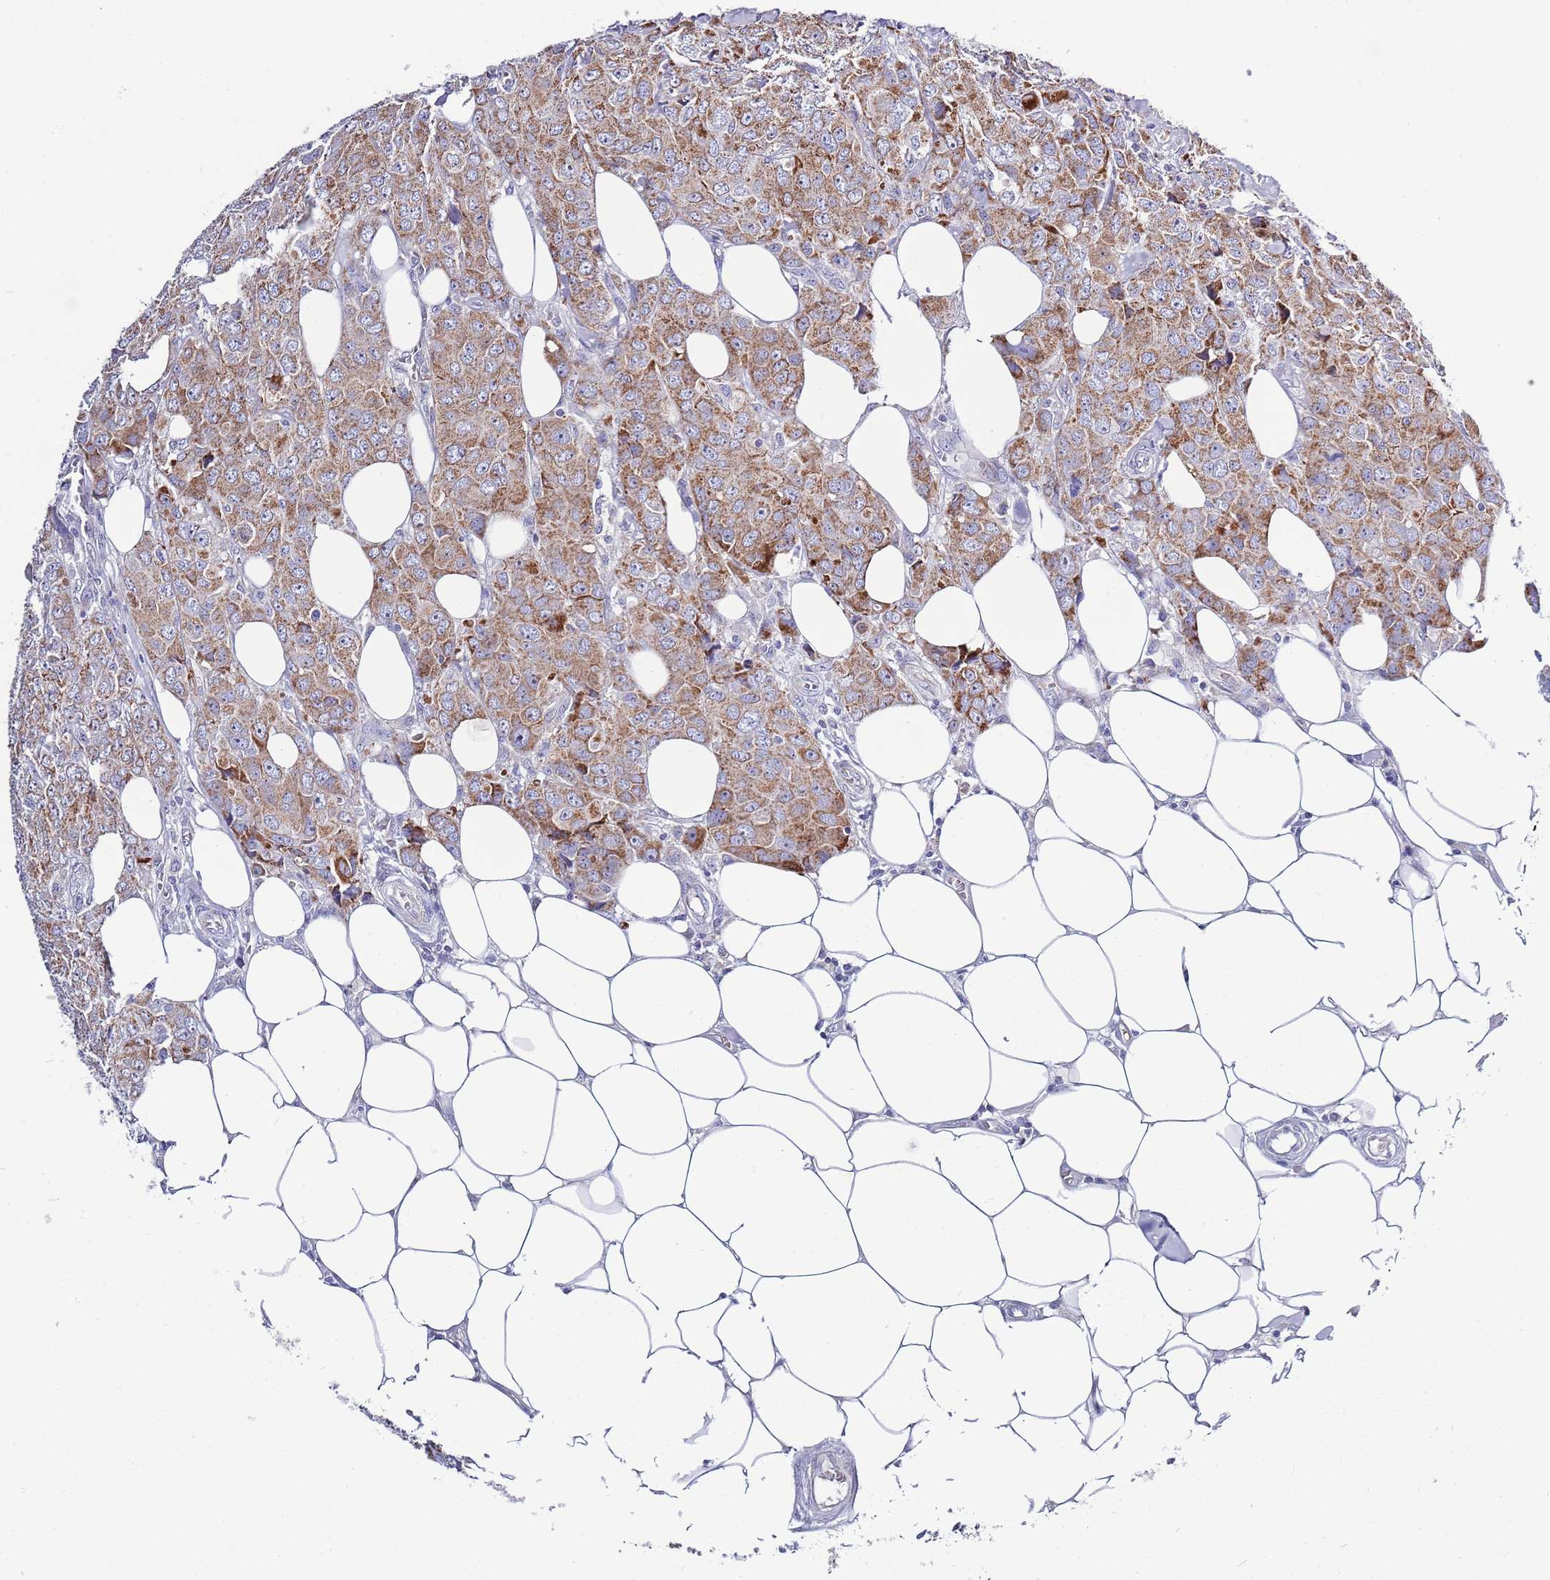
{"staining": {"intensity": "moderate", "quantity": ">75%", "location": "cytoplasmic/membranous"}, "tissue": "breast cancer", "cell_type": "Tumor cells", "image_type": "cancer", "snomed": [{"axis": "morphology", "description": "Duct carcinoma"}, {"axis": "topography", "description": "Breast"}], "caption": "A micrograph showing moderate cytoplasmic/membranous positivity in approximately >75% of tumor cells in breast cancer, as visualized by brown immunohistochemical staining.", "gene": "EMC8", "patient": {"sex": "female", "age": 43}}